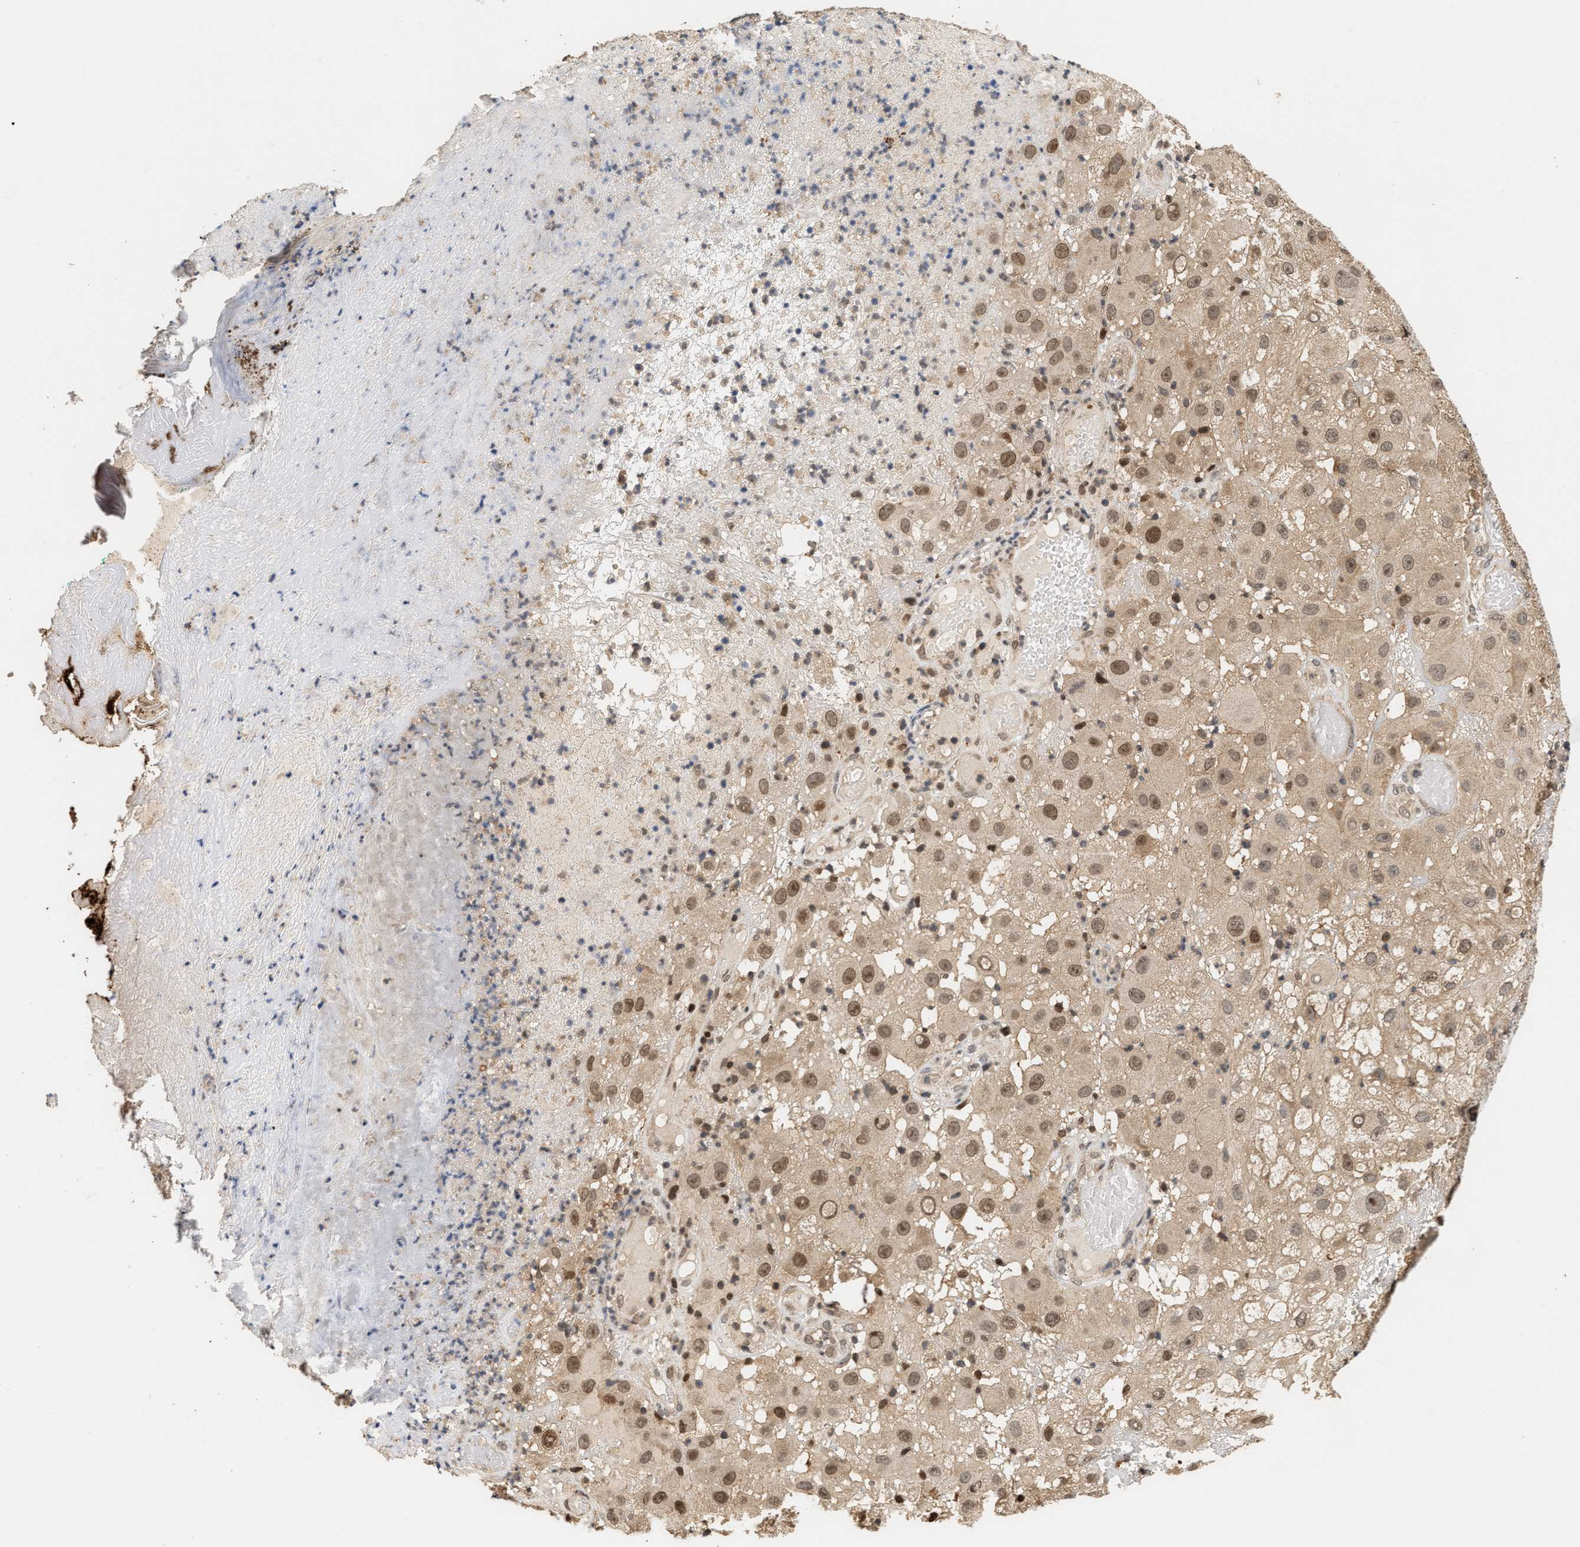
{"staining": {"intensity": "moderate", "quantity": "25%-75%", "location": "cytoplasmic/membranous,nuclear"}, "tissue": "melanoma", "cell_type": "Tumor cells", "image_type": "cancer", "snomed": [{"axis": "morphology", "description": "Malignant melanoma, NOS"}, {"axis": "topography", "description": "Skin"}], "caption": "Protein expression analysis of malignant melanoma displays moderate cytoplasmic/membranous and nuclear staining in about 25%-75% of tumor cells.", "gene": "ABHD5", "patient": {"sex": "female", "age": 81}}